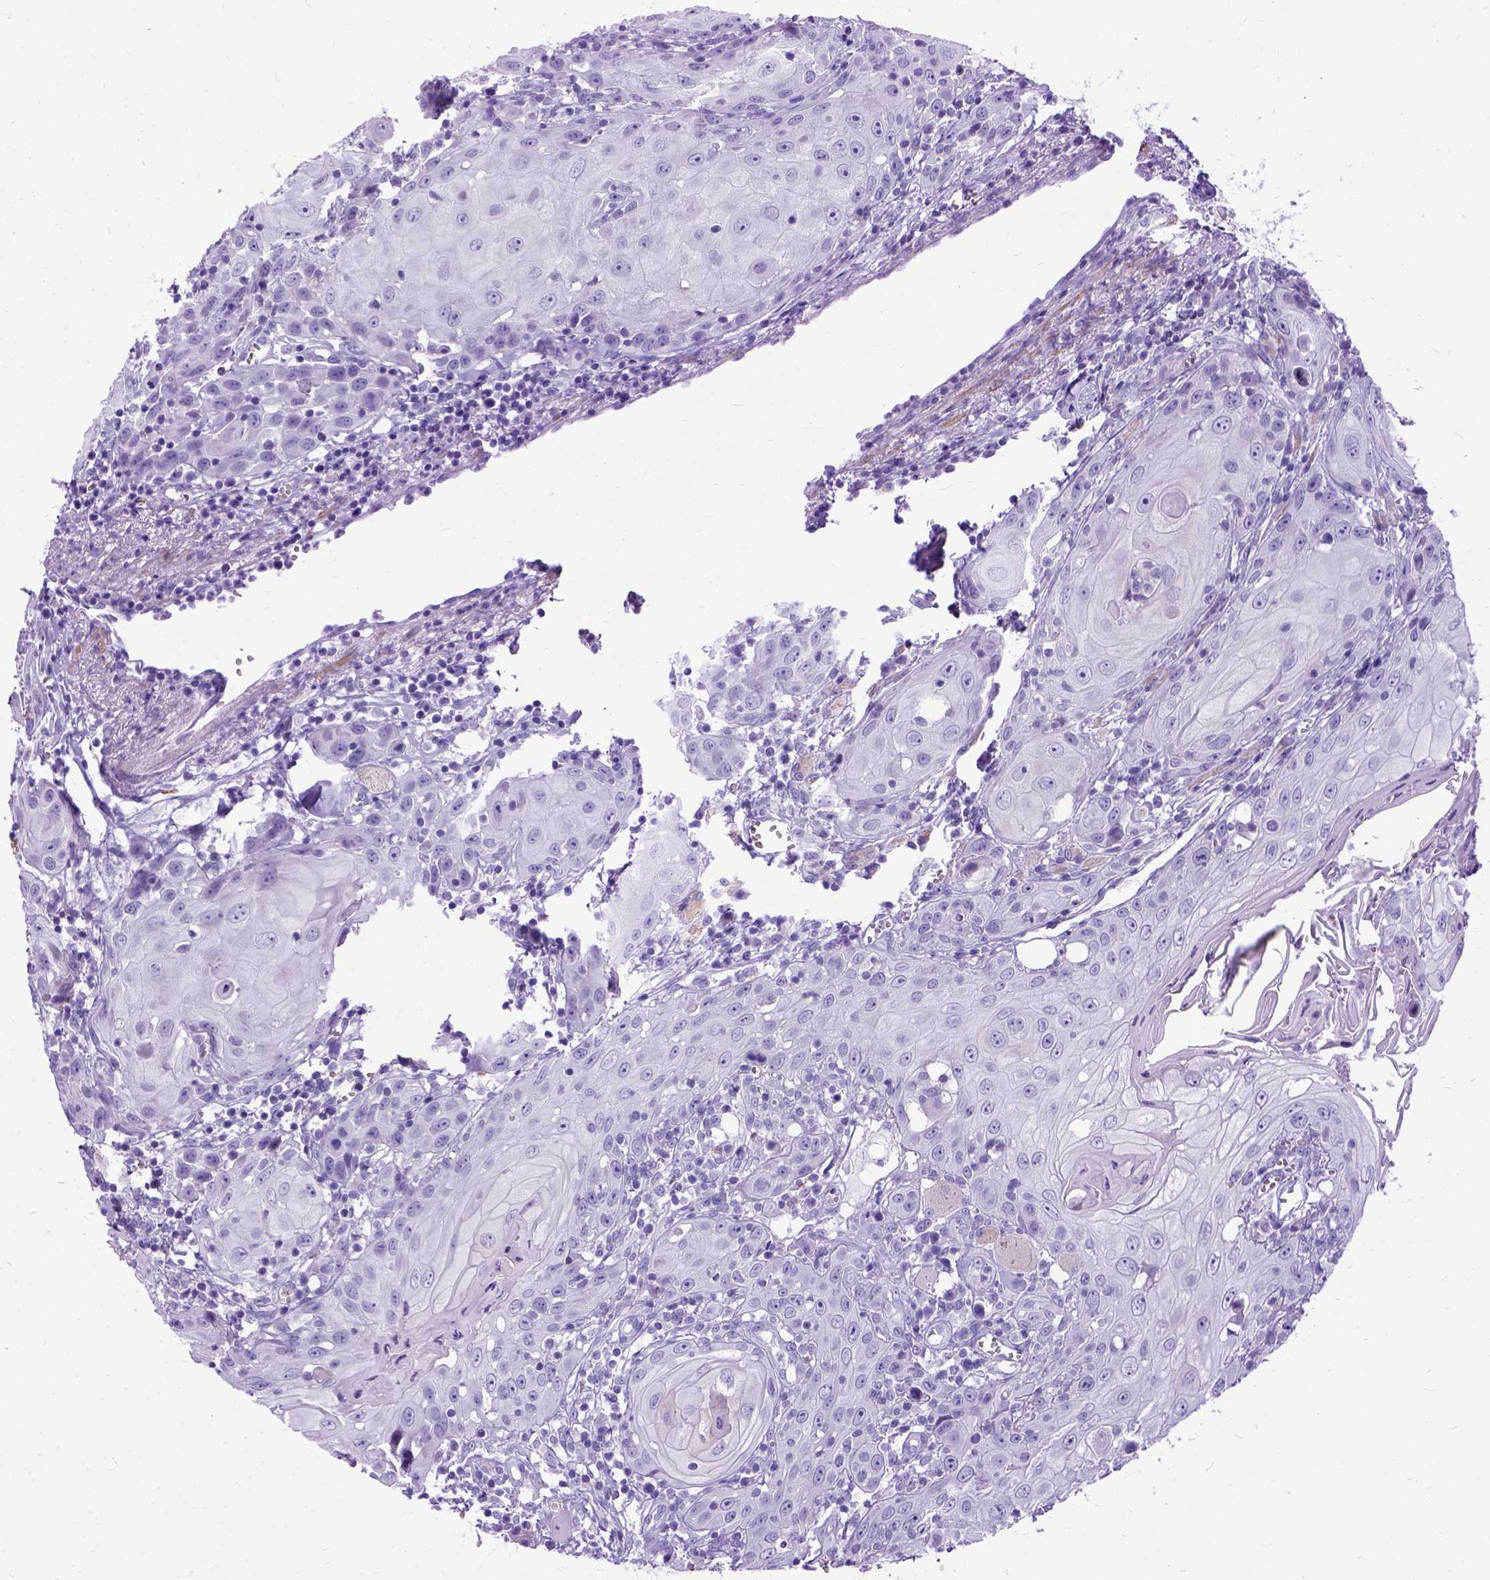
{"staining": {"intensity": "negative", "quantity": "none", "location": "none"}, "tissue": "head and neck cancer", "cell_type": "Tumor cells", "image_type": "cancer", "snomed": [{"axis": "morphology", "description": "Squamous cell carcinoma, NOS"}, {"axis": "topography", "description": "Head-Neck"}], "caption": "The image displays no significant expression in tumor cells of head and neck squamous cell carcinoma.", "gene": "PRG2", "patient": {"sex": "female", "age": 80}}